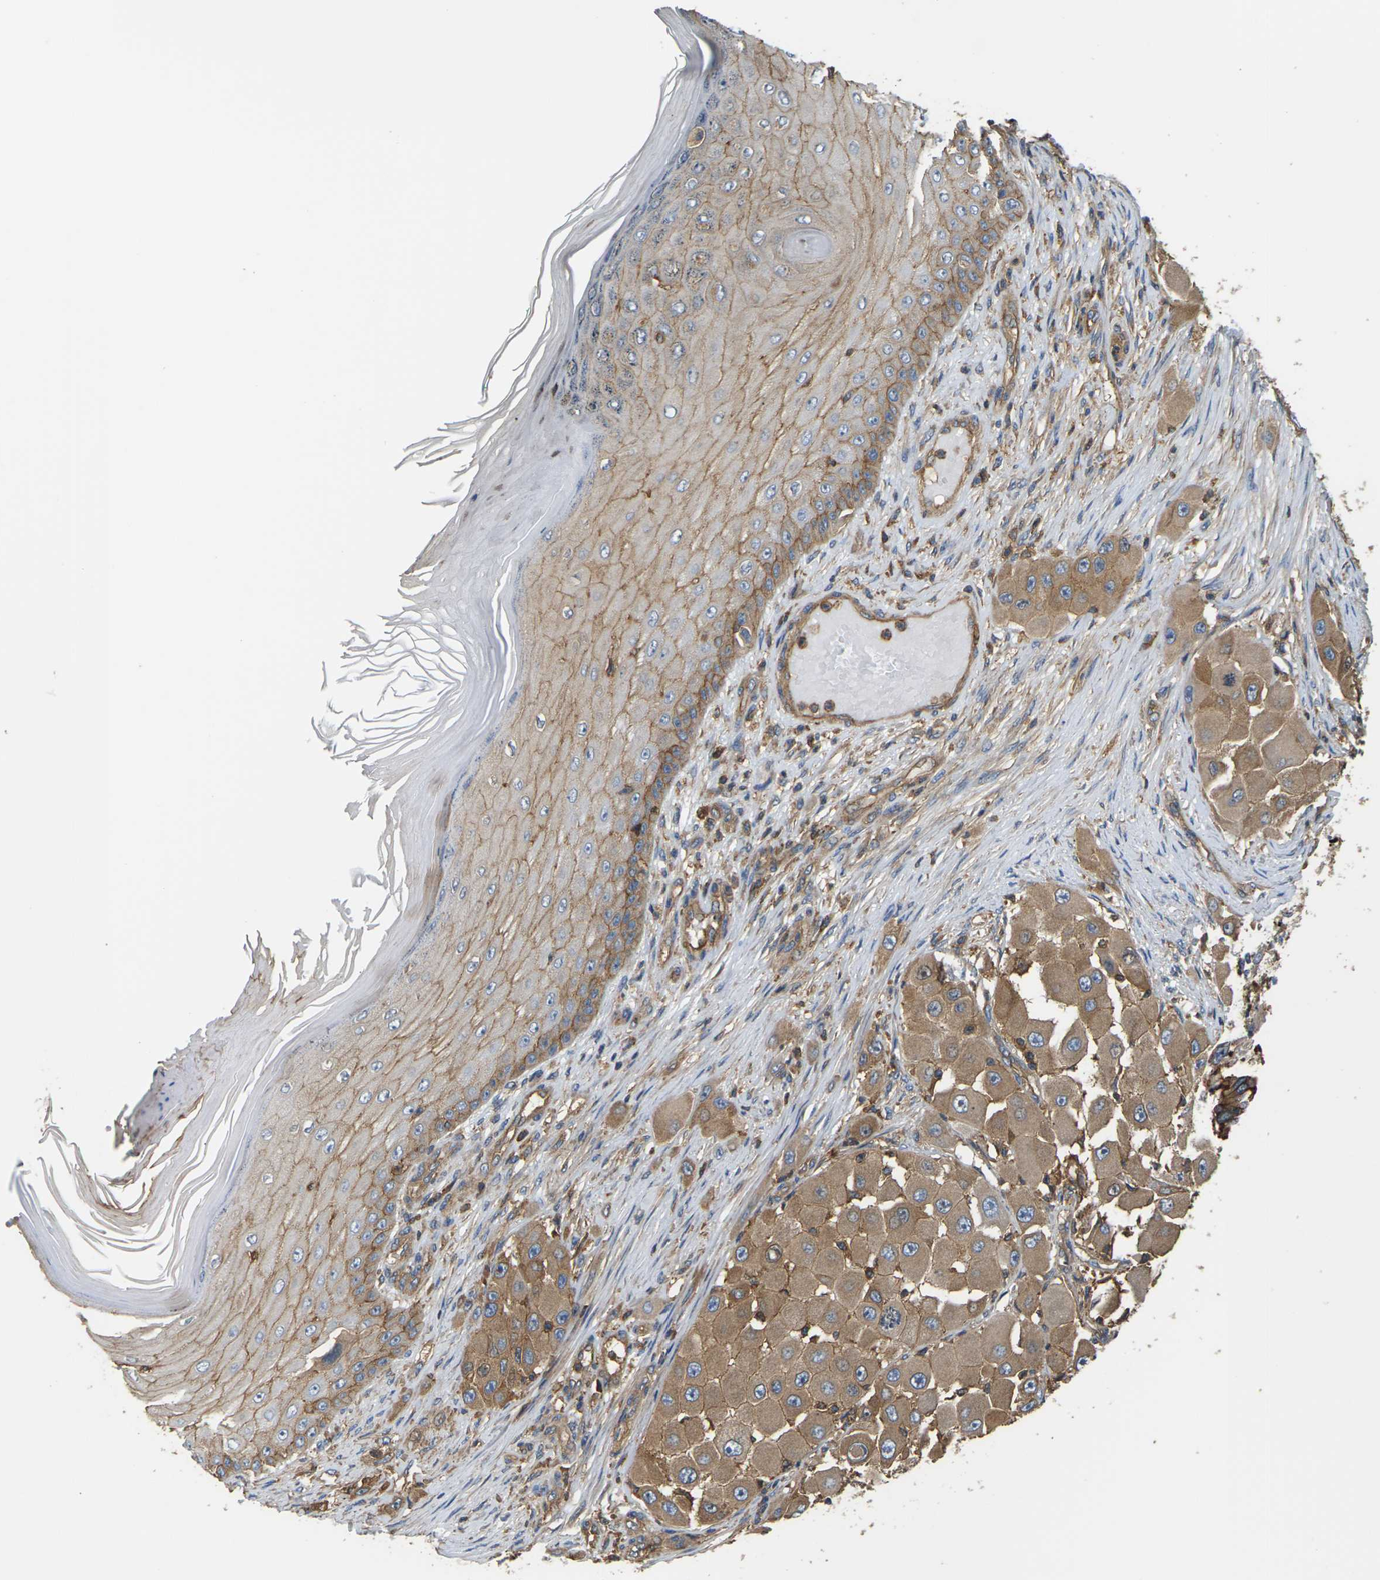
{"staining": {"intensity": "moderate", "quantity": ">75%", "location": "cytoplasmic/membranous"}, "tissue": "melanoma", "cell_type": "Tumor cells", "image_type": "cancer", "snomed": [{"axis": "morphology", "description": "Malignant melanoma, NOS"}, {"axis": "topography", "description": "Skin"}], "caption": "Immunohistochemistry (IHC) histopathology image of neoplastic tissue: human melanoma stained using IHC exhibits medium levels of moderate protein expression localized specifically in the cytoplasmic/membranous of tumor cells, appearing as a cytoplasmic/membranous brown color.", "gene": "IQGAP1", "patient": {"sex": "female", "age": 81}}